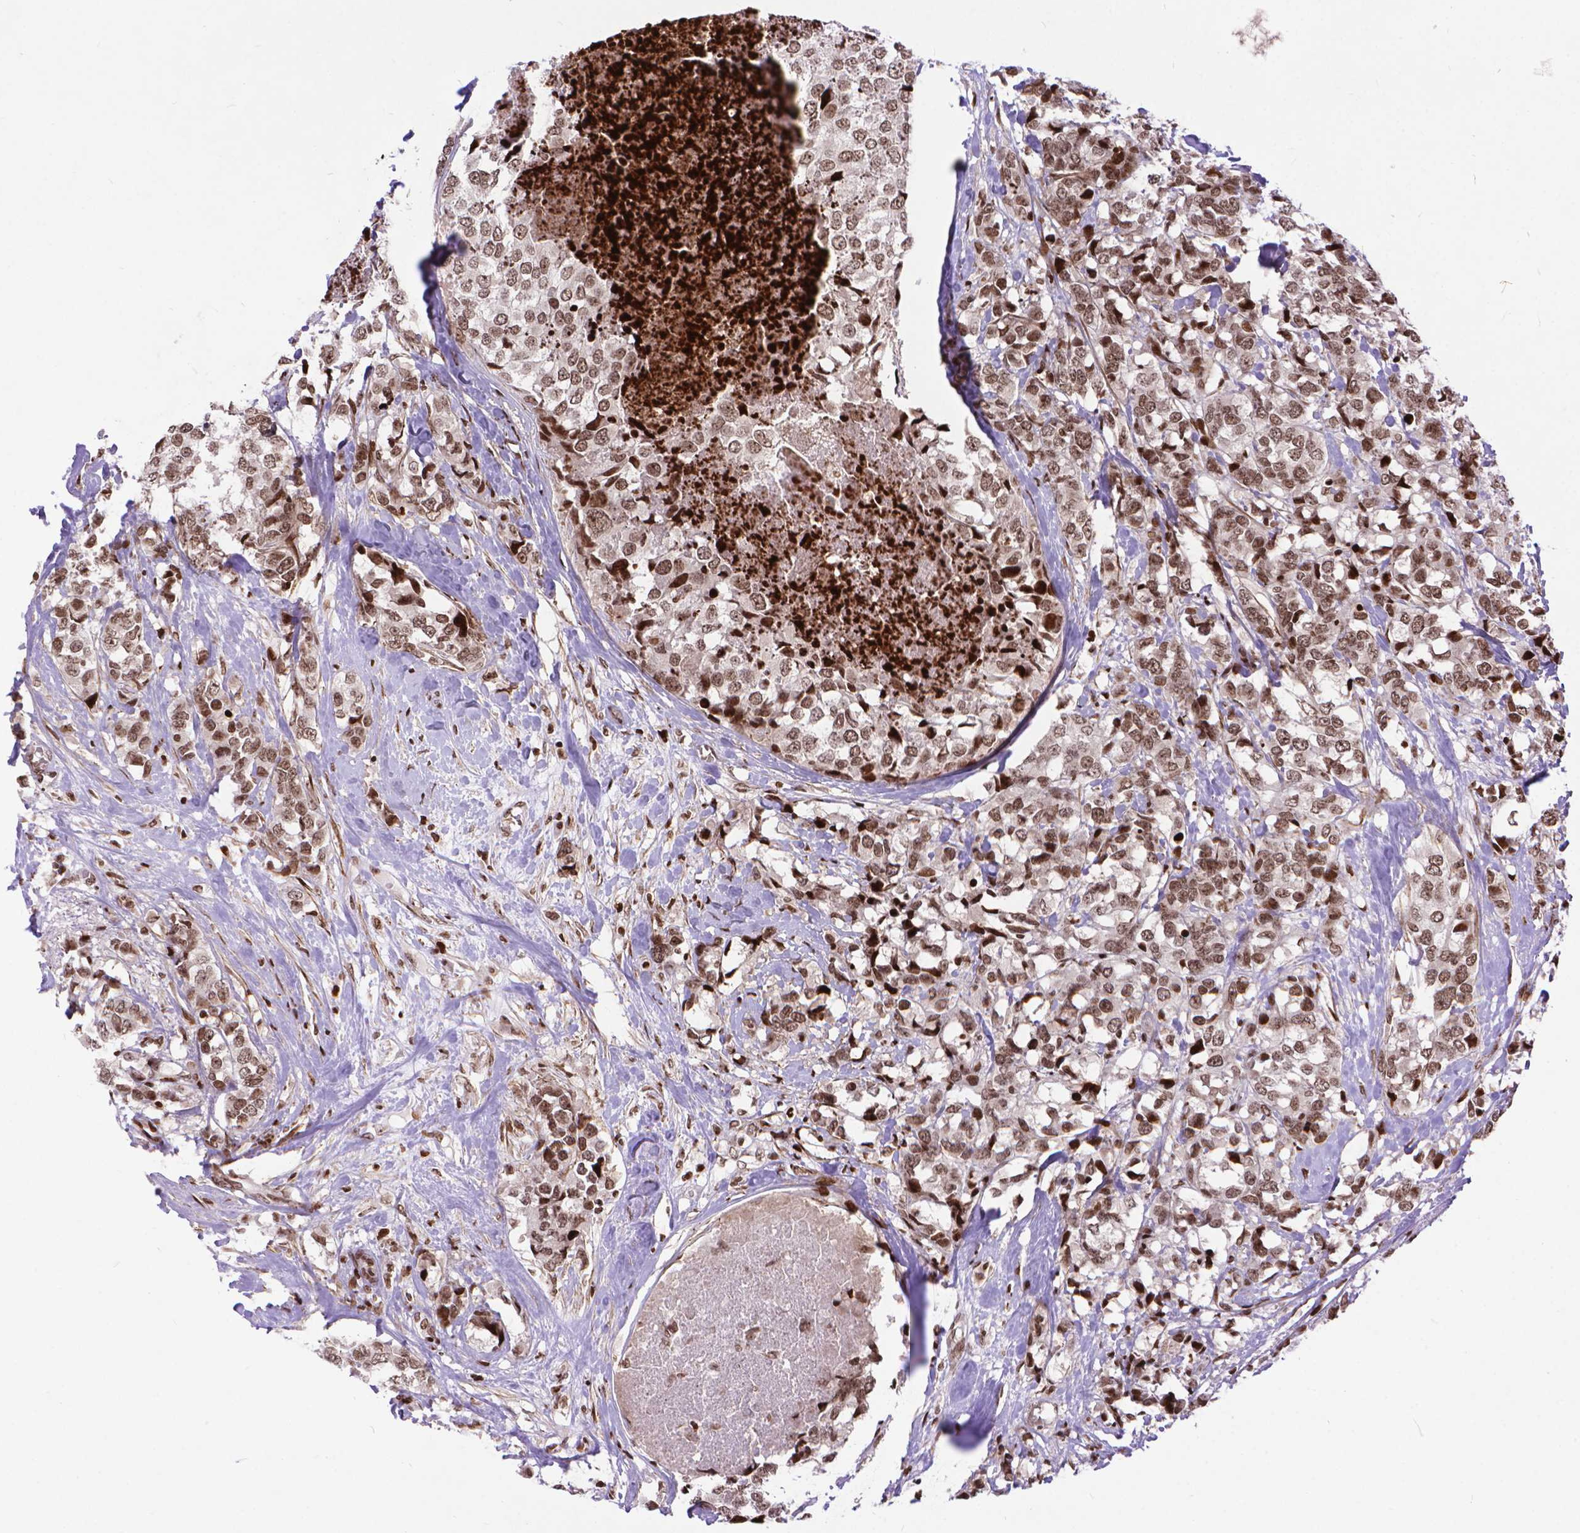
{"staining": {"intensity": "weak", "quantity": ">75%", "location": "nuclear"}, "tissue": "breast cancer", "cell_type": "Tumor cells", "image_type": "cancer", "snomed": [{"axis": "morphology", "description": "Lobular carcinoma"}, {"axis": "topography", "description": "Breast"}], "caption": "Protein staining of breast cancer (lobular carcinoma) tissue displays weak nuclear expression in approximately >75% of tumor cells.", "gene": "AMER1", "patient": {"sex": "female", "age": 59}}